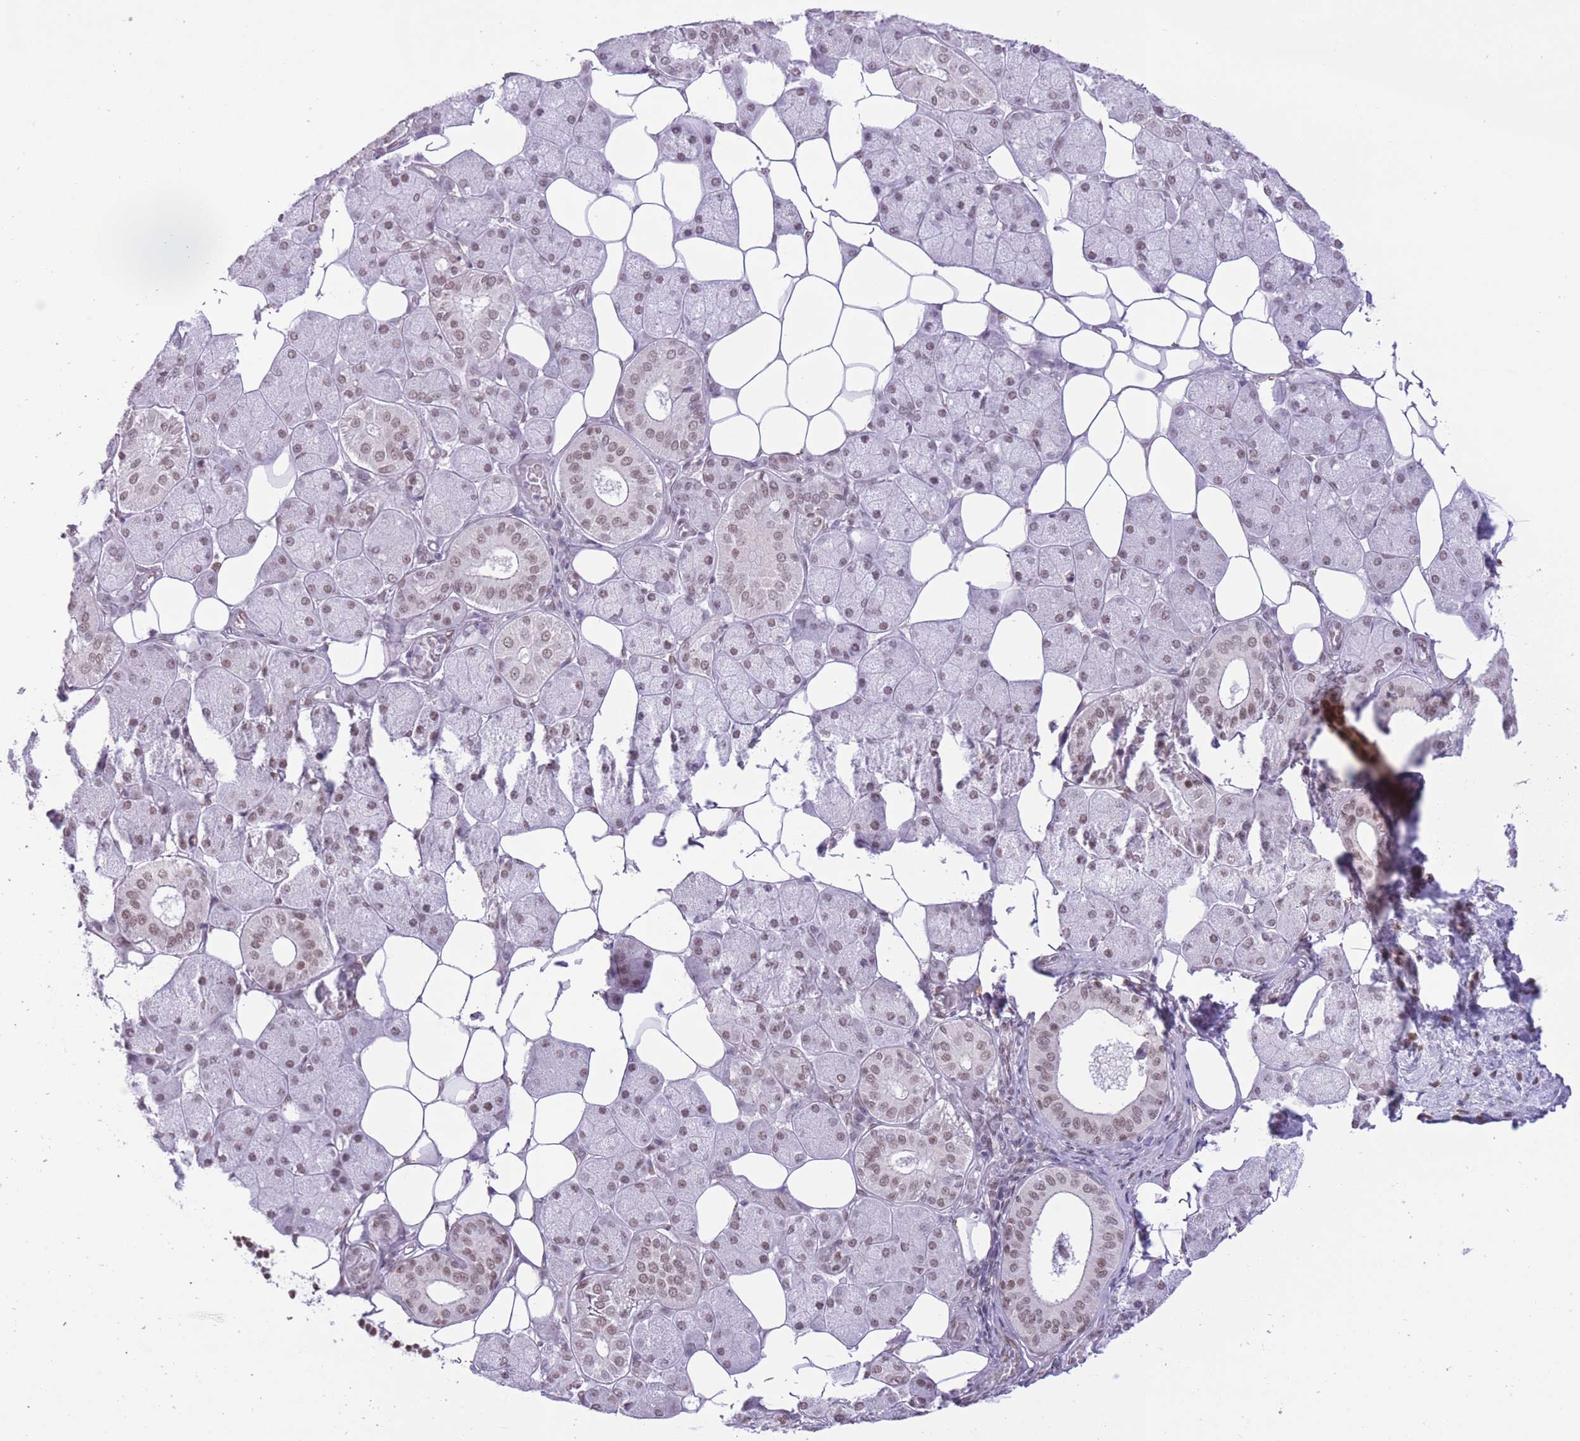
{"staining": {"intensity": "moderate", "quantity": ">75%", "location": "nuclear"}, "tissue": "salivary gland", "cell_type": "Glandular cells", "image_type": "normal", "snomed": [{"axis": "morphology", "description": "Squamous cell carcinoma, NOS"}, {"axis": "topography", "description": "Skin"}, {"axis": "topography", "description": "Head-Neck"}], "caption": "IHC staining of normal salivary gland, which reveals medium levels of moderate nuclear positivity in about >75% of glandular cells indicating moderate nuclear protein expression. The staining was performed using DAB (3,3'-diaminobenzidine) (brown) for protein detection and nuclei were counterstained in hematoxylin (blue).", "gene": "ZBED5", "patient": {"sex": "male", "age": 80}}